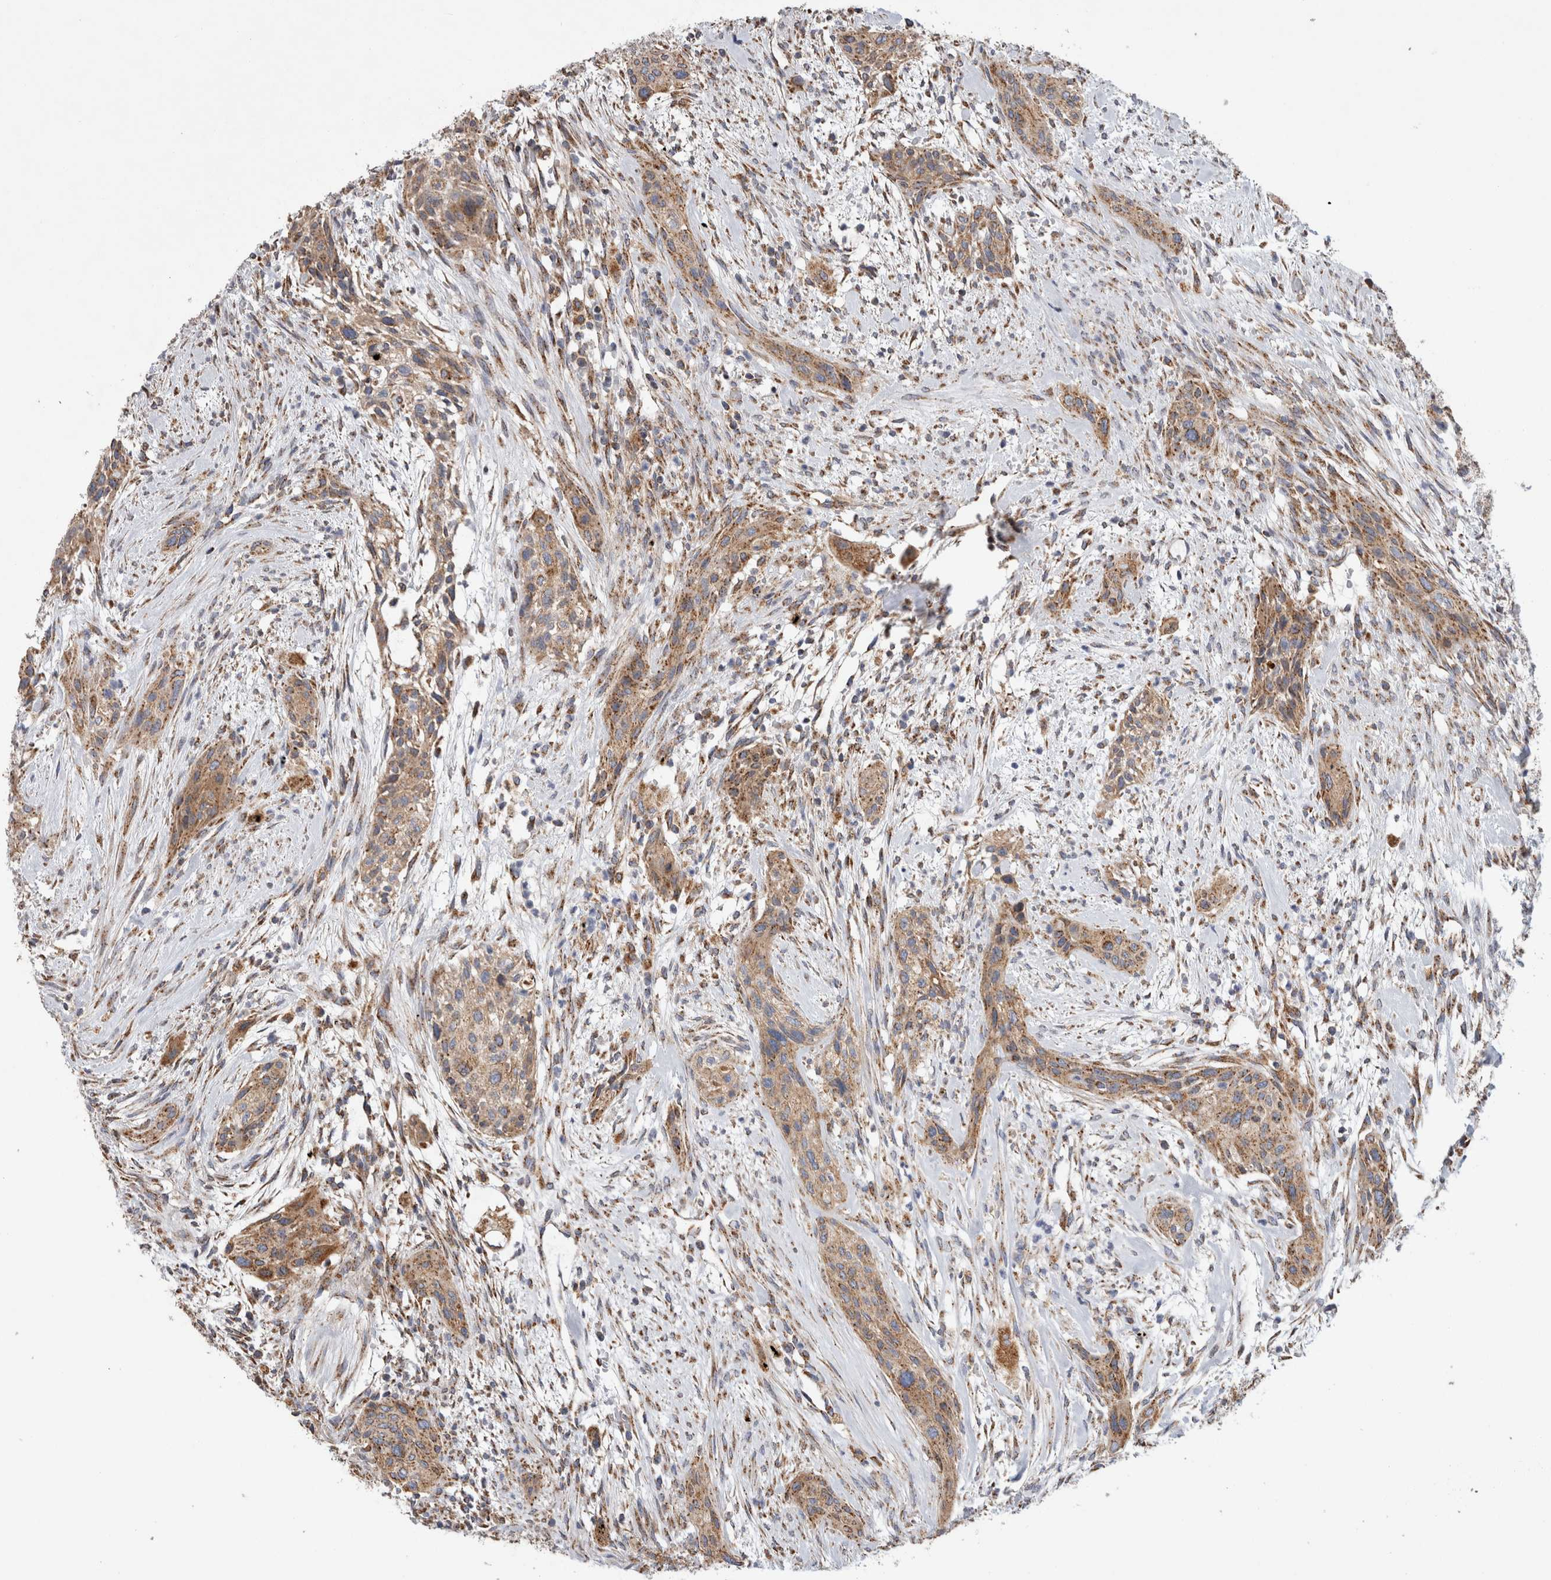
{"staining": {"intensity": "moderate", "quantity": ">75%", "location": "cytoplasmic/membranous"}, "tissue": "urothelial cancer", "cell_type": "Tumor cells", "image_type": "cancer", "snomed": [{"axis": "morphology", "description": "Urothelial carcinoma, High grade"}, {"axis": "topography", "description": "Urinary bladder"}], "caption": "Protein expression analysis of urothelial cancer exhibits moderate cytoplasmic/membranous expression in approximately >75% of tumor cells.", "gene": "IARS2", "patient": {"sex": "male", "age": 35}}